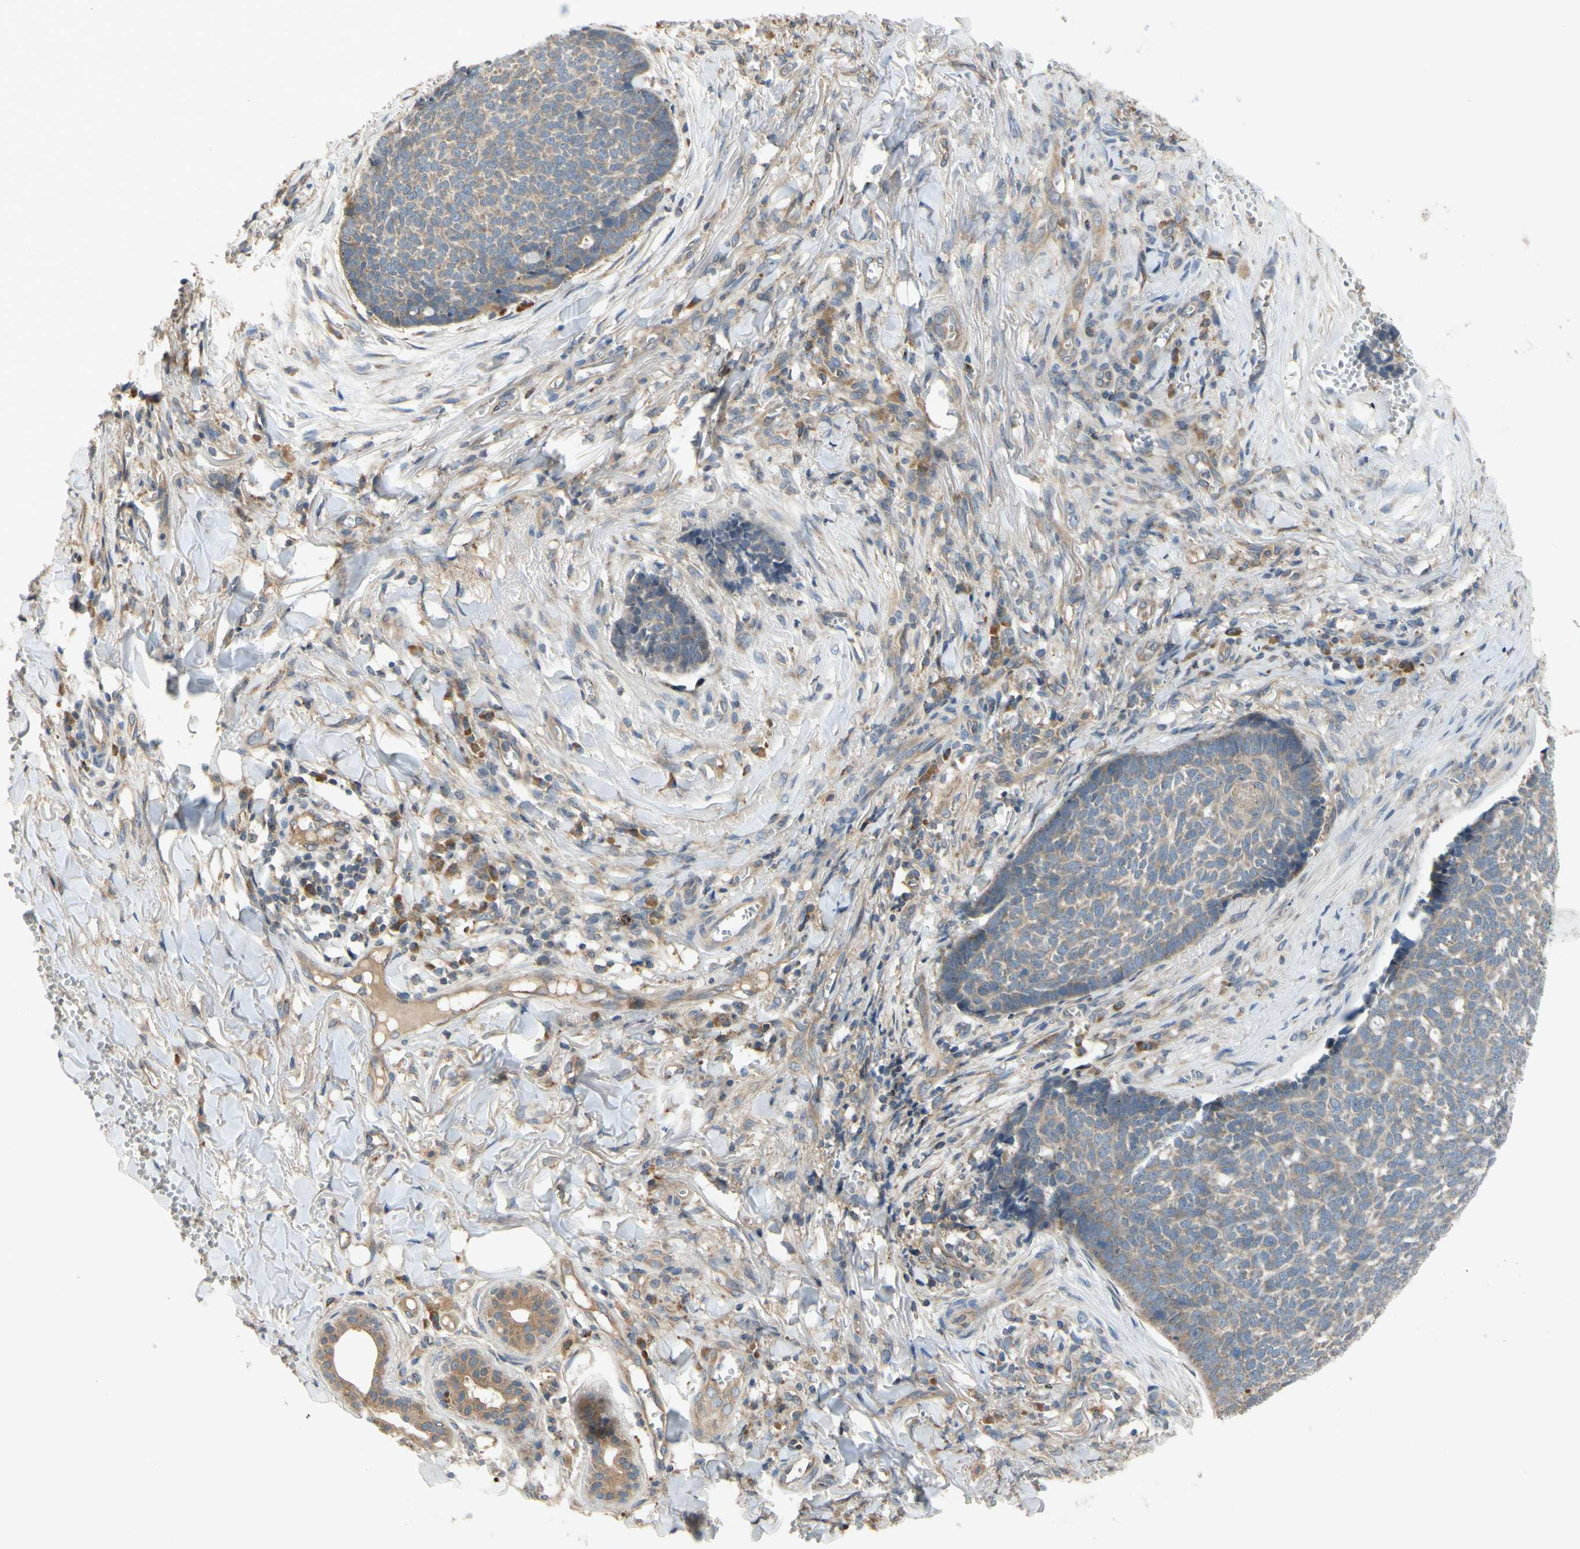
{"staining": {"intensity": "weak", "quantity": ">75%", "location": "cytoplasmic/membranous"}, "tissue": "skin cancer", "cell_type": "Tumor cells", "image_type": "cancer", "snomed": [{"axis": "morphology", "description": "Basal cell carcinoma"}, {"axis": "topography", "description": "Skin"}], "caption": "Immunohistochemistry of human skin cancer (basal cell carcinoma) demonstrates low levels of weak cytoplasmic/membranous expression in approximately >75% of tumor cells. The staining was performed using DAB (3,3'-diaminobenzidine), with brown indicating positive protein expression. Nuclei are stained blue with hematoxylin.", "gene": "MBTPS2", "patient": {"sex": "male", "age": 84}}